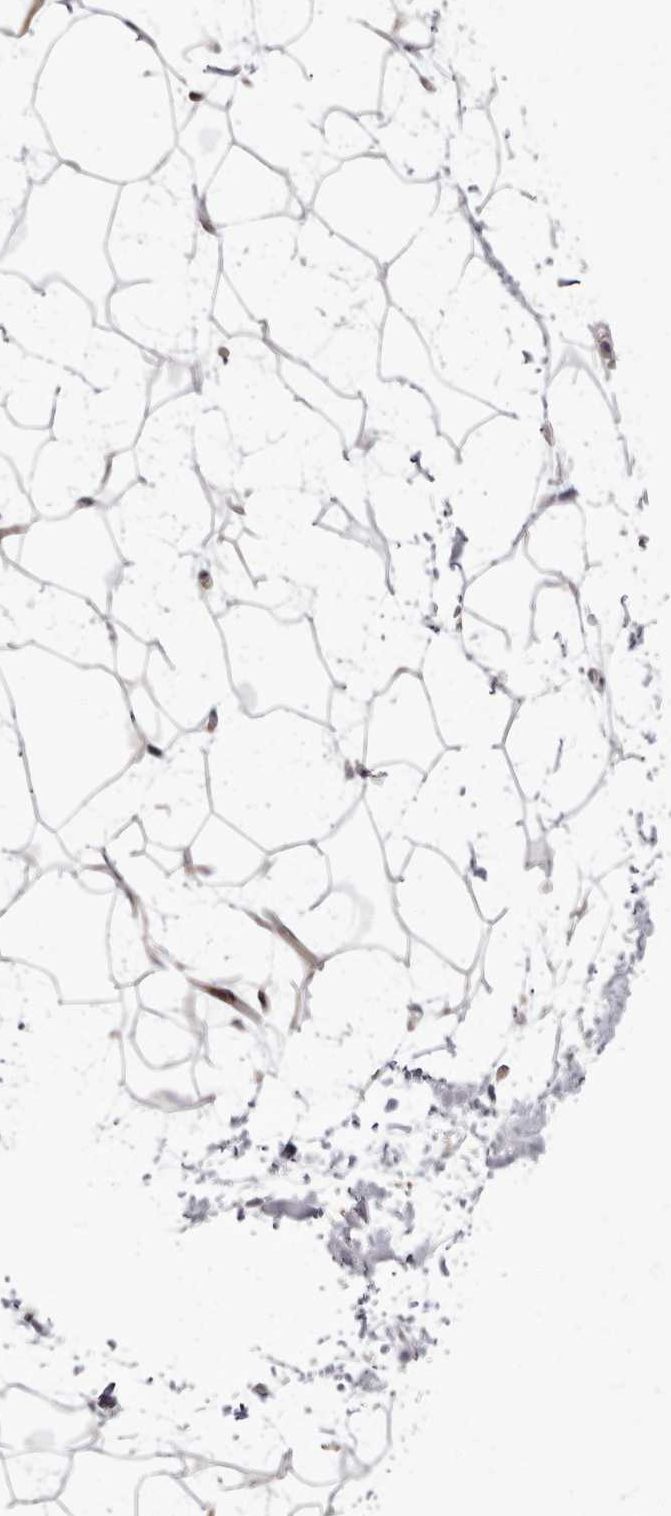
{"staining": {"intensity": "weak", "quantity": "25%-75%", "location": "cytoplasmic/membranous"}, "tissue": "adipose tissue", "cell_type": "Adipocytes", "image_type": "normal", "snomed": [{"axis": "morphology", "description": "Normal tissue, NOS"}, {"axis": "topography", "description": "Soft tissue"}], "caption": "Immunohistochemistry (IHC) histopathology image of benign adipose tissue: adipose tissue stained using immunohistochemistry (IHC) reveals low levels of weak protein expression localized specifically in the cytoplasmic/membranous of adipocytes, appearing as a cytoplasmic/membranous brown color.", "gene": "AIDA", "patient": {"sex": "male", "age": 72}}